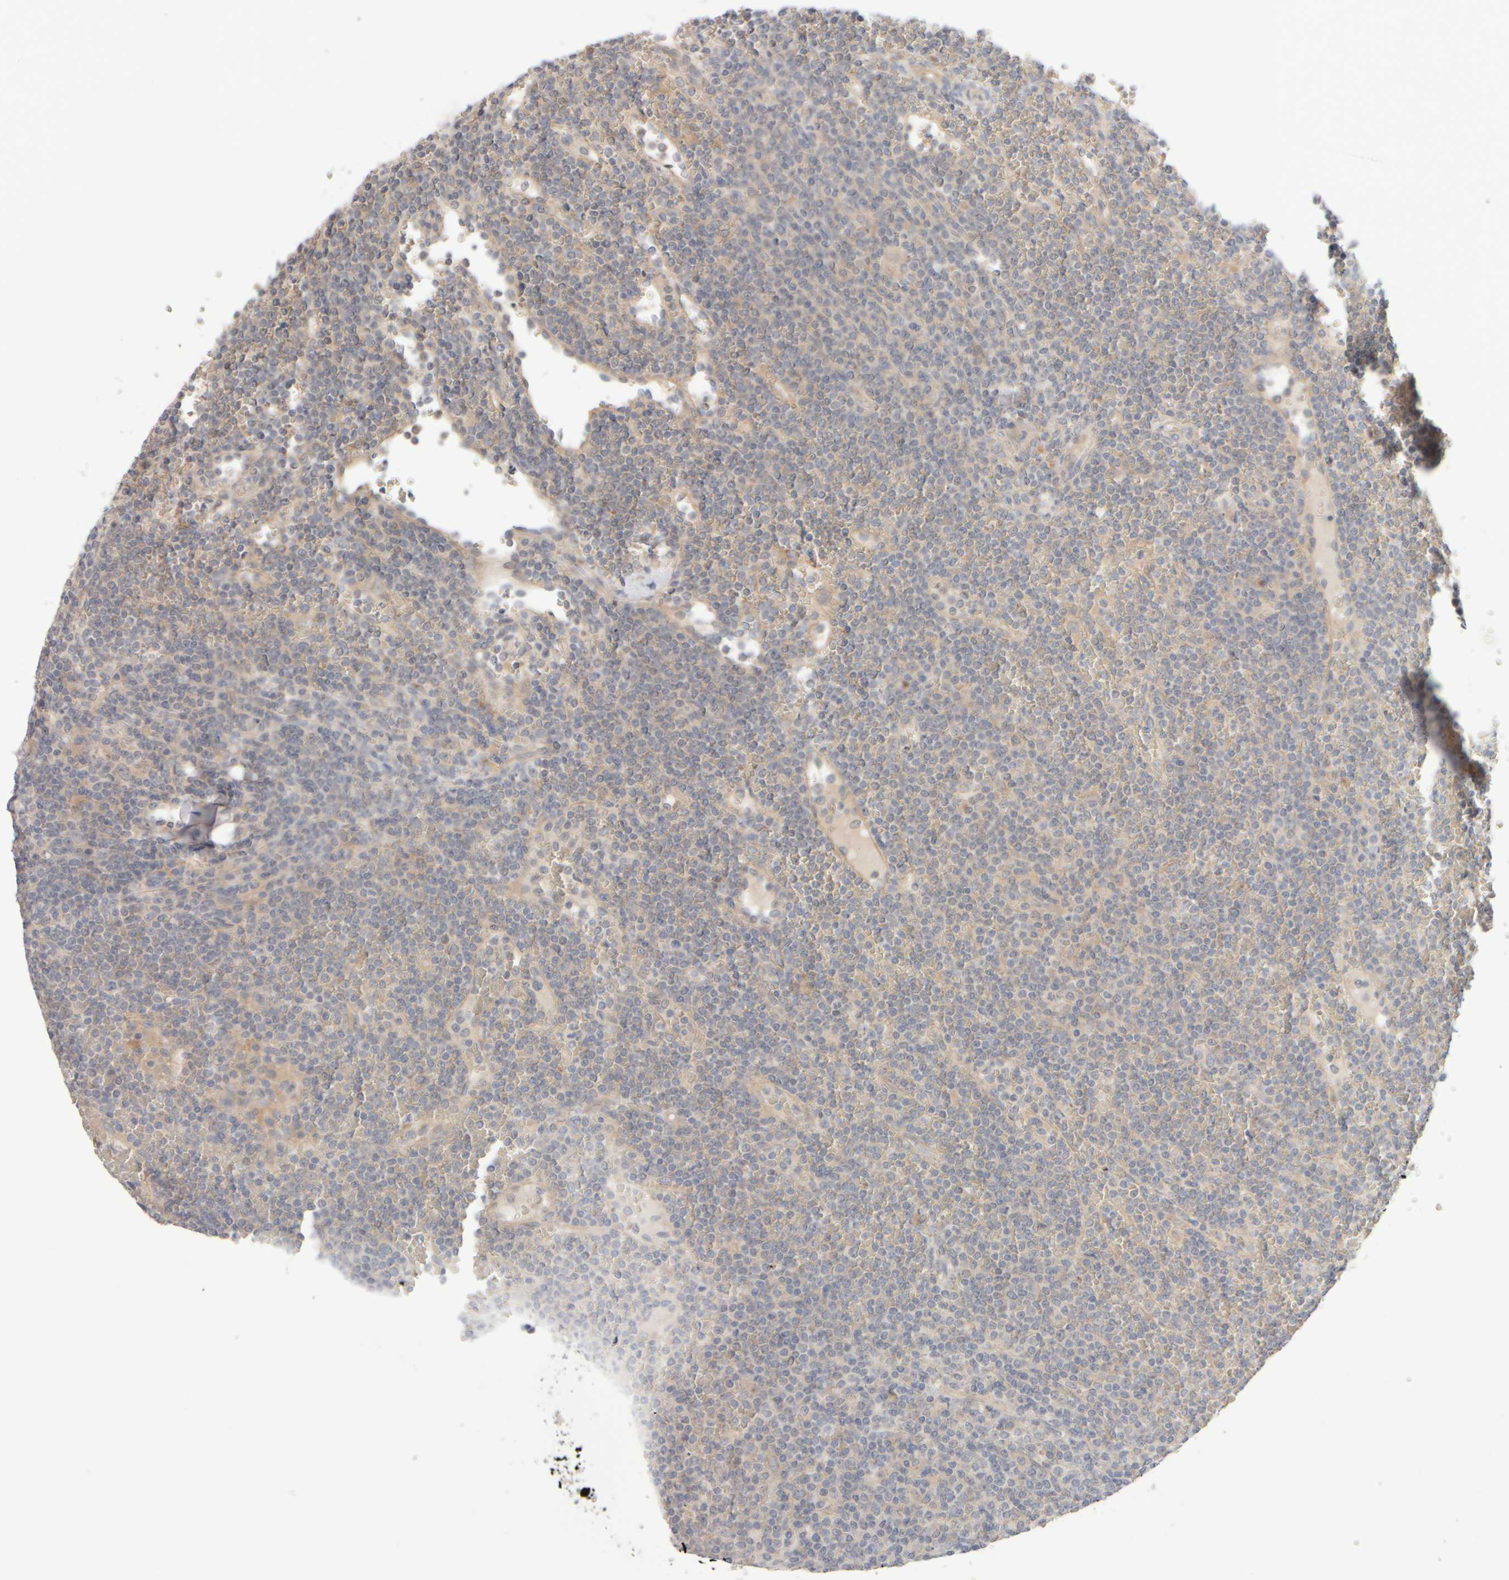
{"staining": {"intensity": "negative", "quantity": "none", "location": "none"}, "tissue": "lymphoma", "cell_type": "Tumor cells", "image_type": "cancer", "snomed": [{"axis": "morphology", "description": "Malignant lymphoma, non-Hodgkin's type, Low grade"}, {"axis": "topography", "description": "Spleen"}], "caption": "Tumor cells show no significant protein staining in low-grade malignant lymphoma, non-Hodgkin's type.", "gene": "GOPC", "patient": {"sex": "female", "age": 19}}